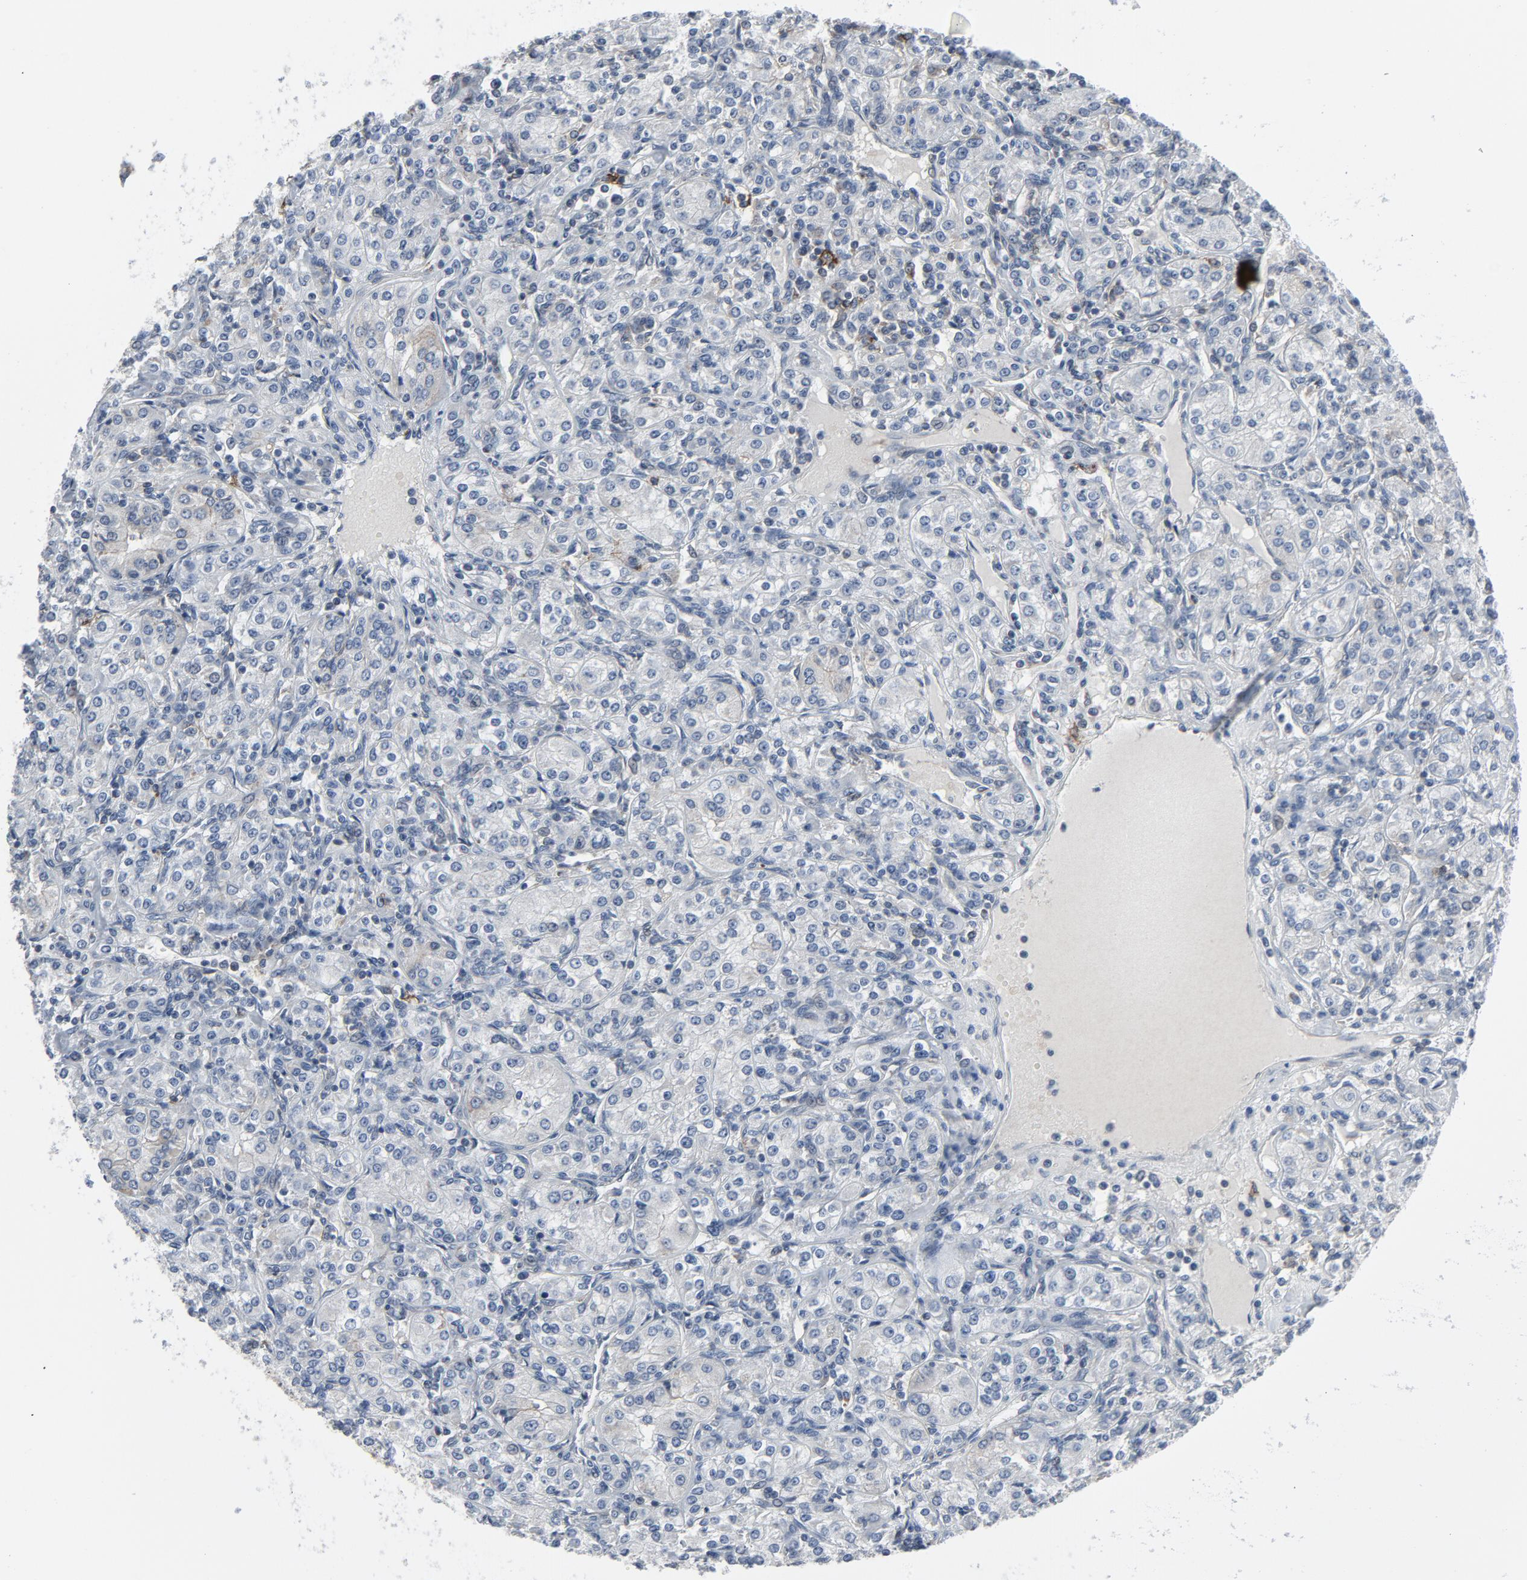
{"staining": {"intensity": "negative", "quantity": "none", "location": "none"}, "tissue": "renal cancer", "cell_type": "Tumor cells", "image_type": "cancer", "snomed": [{"axis": "morphology", "description": "Adenocarcinoma, NOS"}, {"axis": "topography", "description": "Kidney"}], "caption": "Immunohistochemical staining of human renal adenocarcinoma exhibits no significant expression in tumor cells.", "gene": "GPX2", "patient": {"sex": "male", "age": 77}}